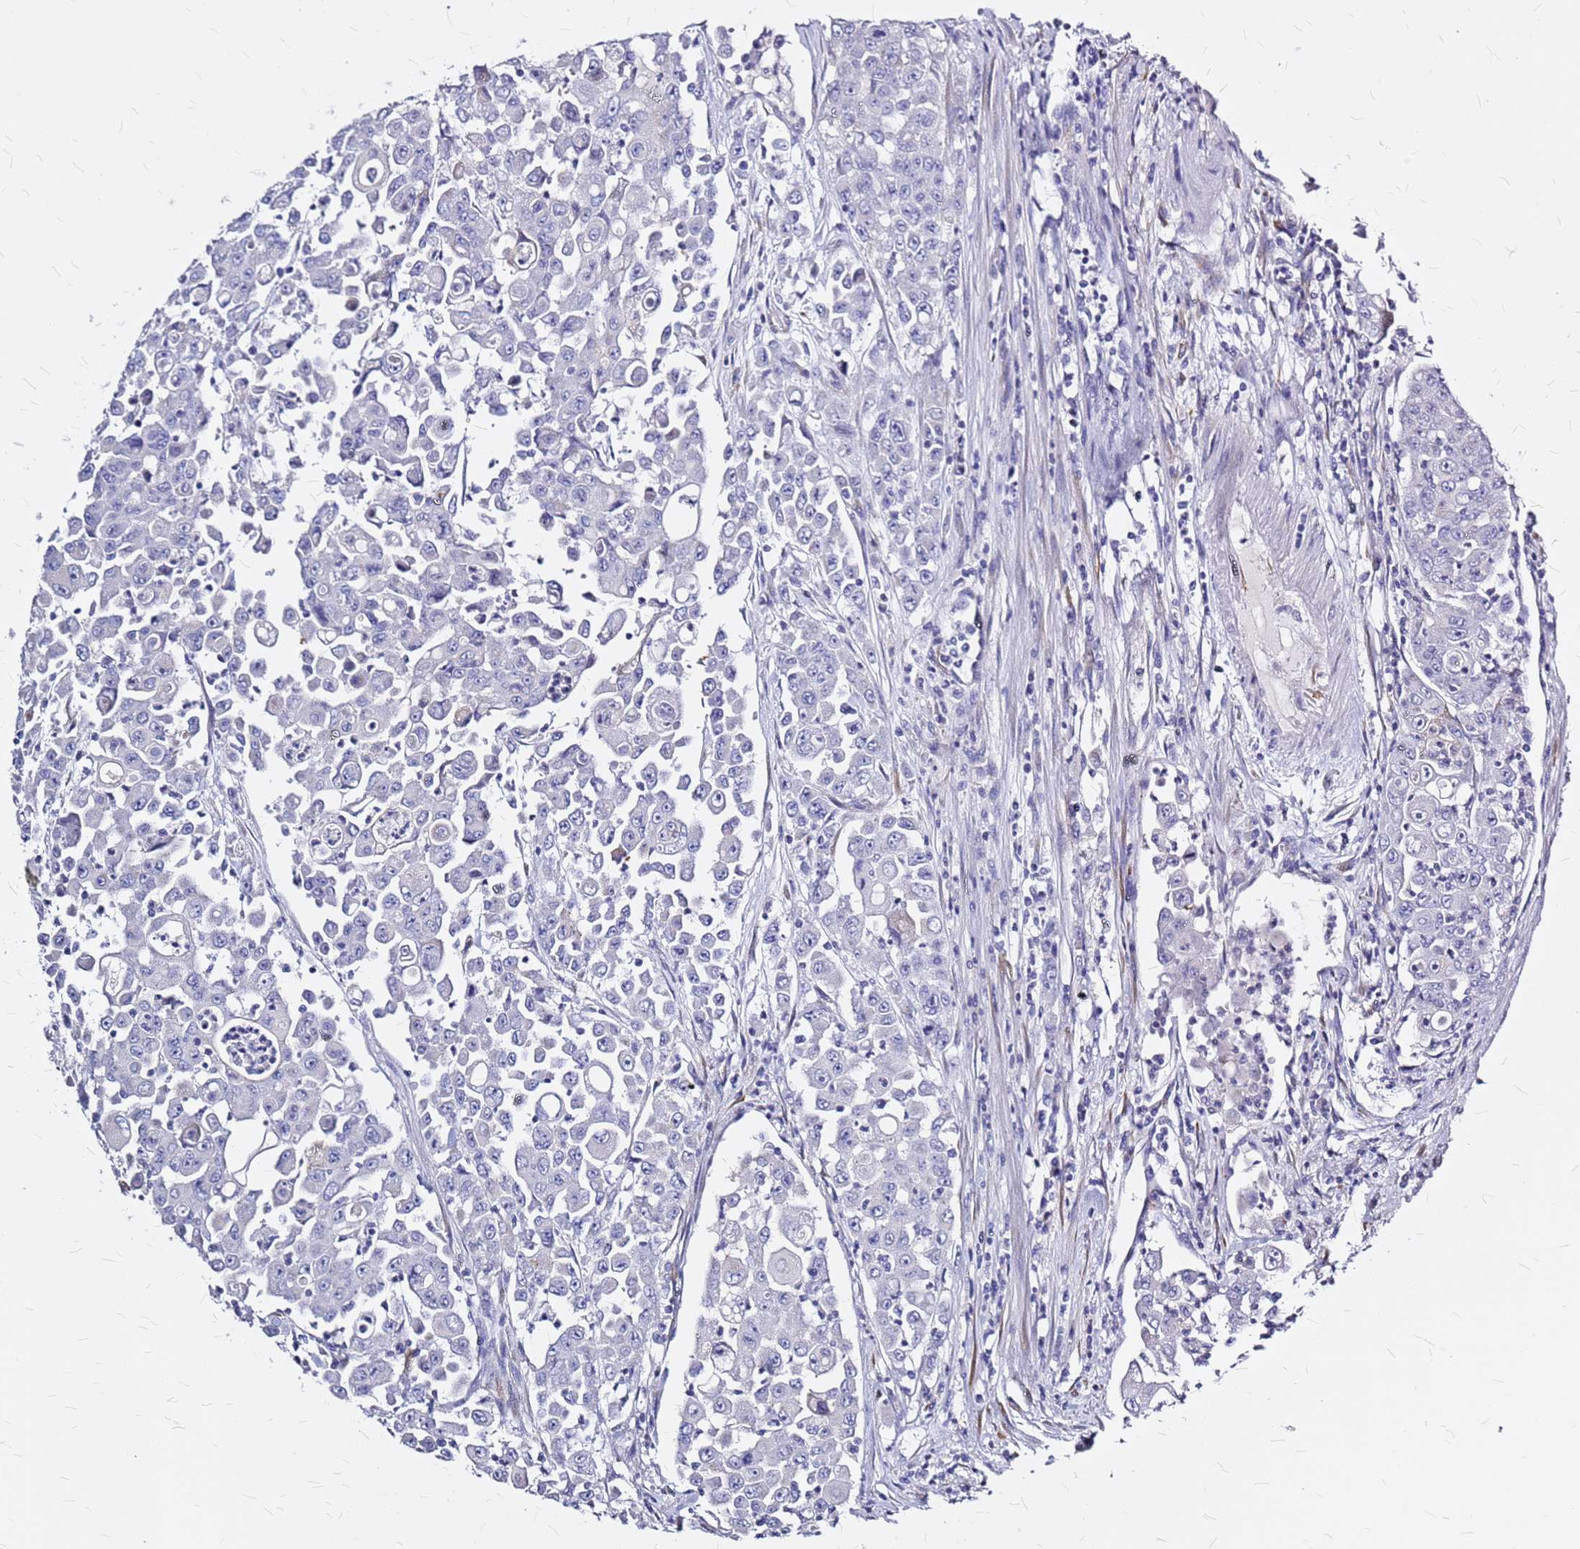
{"staining": {"intensity": "negative", "quantity": "none", "location": "none"}, "tissue": "colorectal cancer", "cell_type": "Tumor cells", "image_type": "cancer", "snomed": [{"axis": "morphology", "description": "Adenocarcinoma, NOS"}, {"axis": "topography", "description": "Colon"}], "caption": "Protein analysis of colorectal cancer (adenocarcinoma) exhibits no significant positivity in tumor cells.", "gene": "CASD1", "patient": {"sex": "male", "age": 51}}